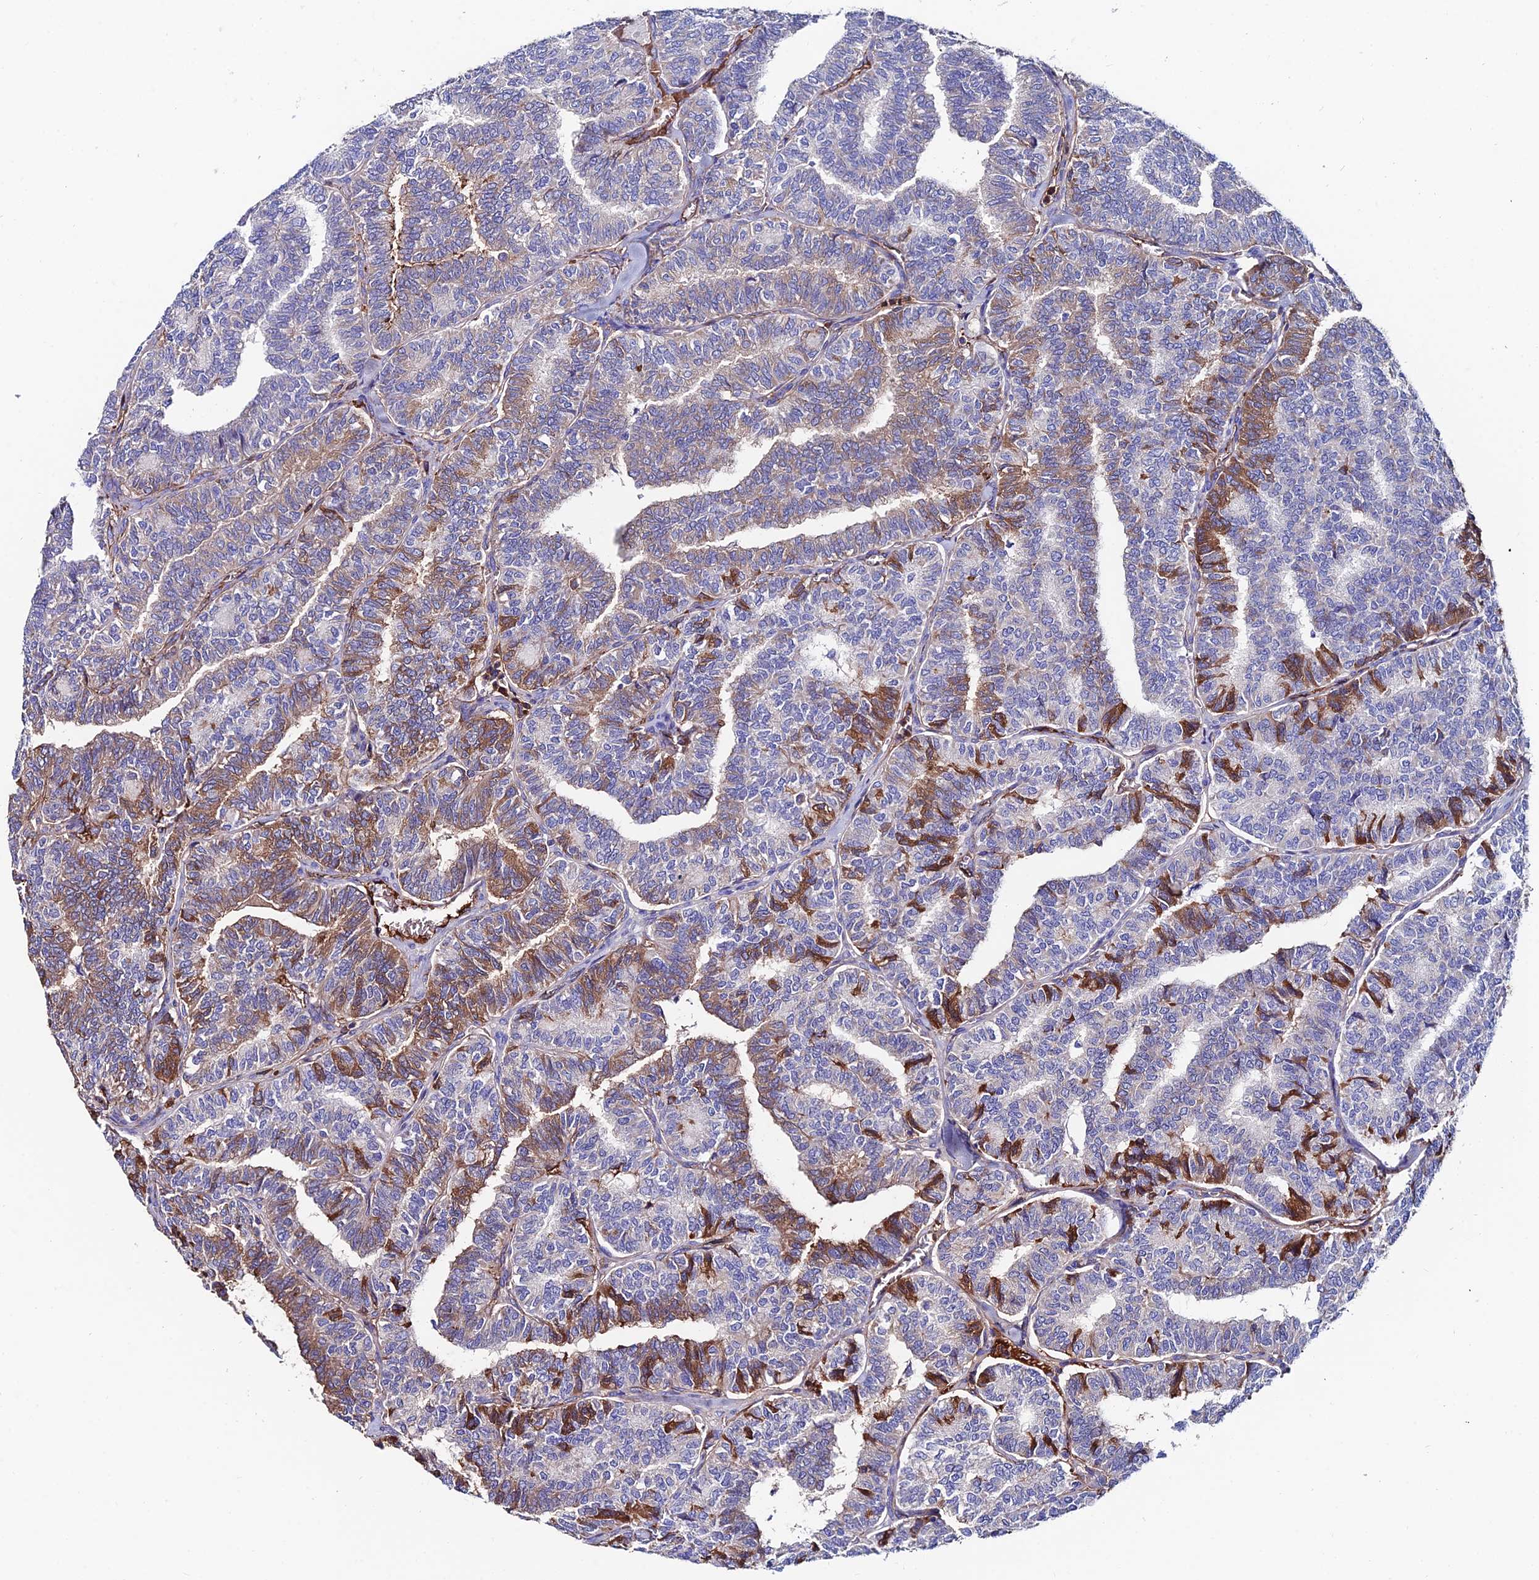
{"staining": {"intensity": "moderate", "quantity": "25%-75%", "location": "cytoplasmic/membranous"}, "tissue": "thyroid cancer", "cell_type": "Tumor cells", "image_type": "cancer", "snomed": [{"axis": "morphology", "description": "Papillary adenocarcinoma, NOS"}, {"axis": "topography", "description": "Thyroid gland"}], "caption": "Brown immunohistochemical staining in human papillary adenocarcinoma (thyroid) displays moderate cytoplasmic/membranous positivity in about 25%-75% of tumor cells.", "gene": "SLC25A16", "patient": {"sex": "female", "age": 35}}